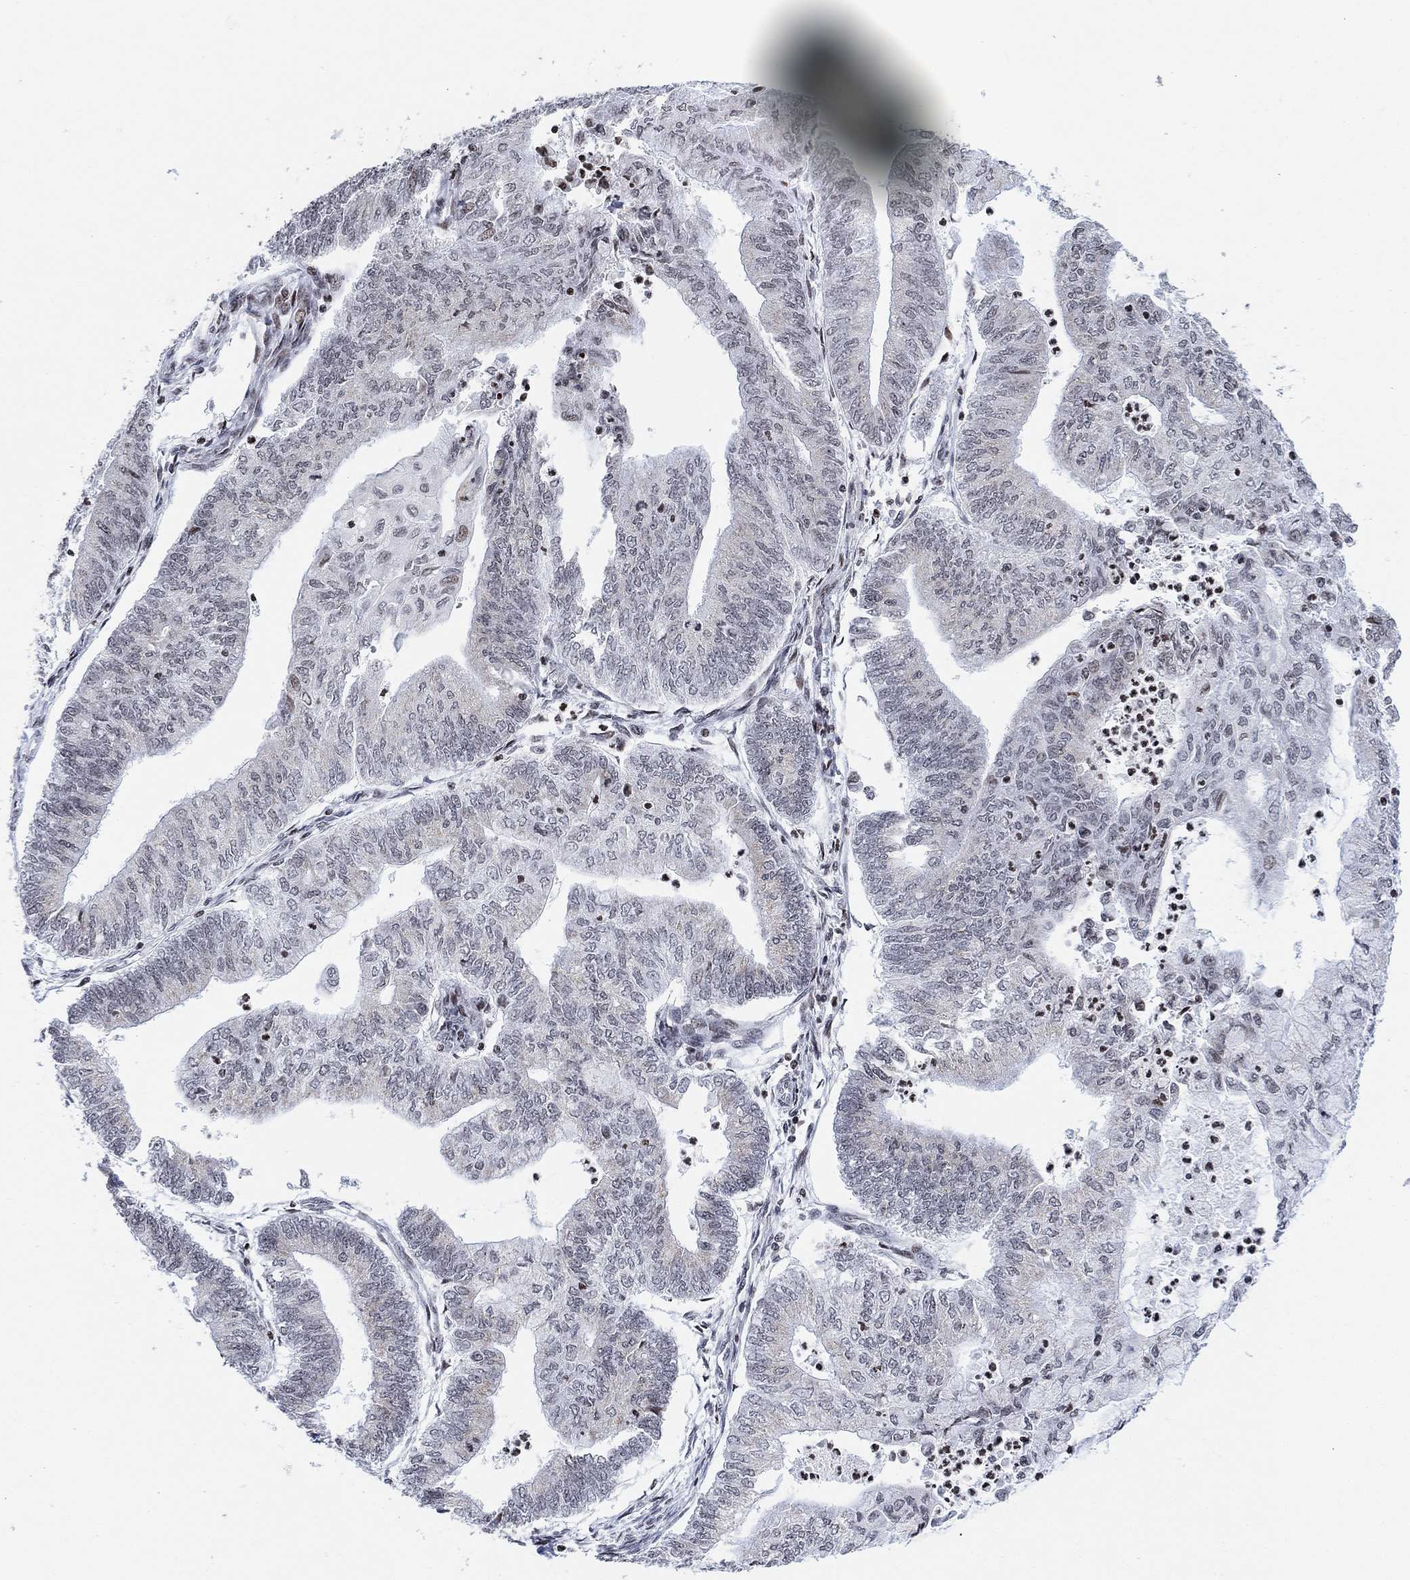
{"staining": {"intensity": "negative", "quantity": "none", "location": "none"}, "tissue": "endometrial cancer", "cell_type": "Tumor cells", "image_type": "cancer", "snomed": [{"axis": "morphology", "description": "Adenocarcinoma, NOS"}, {"axis": "topography", "description": "Endometrium"}], "caption": "Tumor cells show no significant expression in endometrial cancer.", "gene": "ABHD14A", "patient": {"sex": "female", "age": 59}}